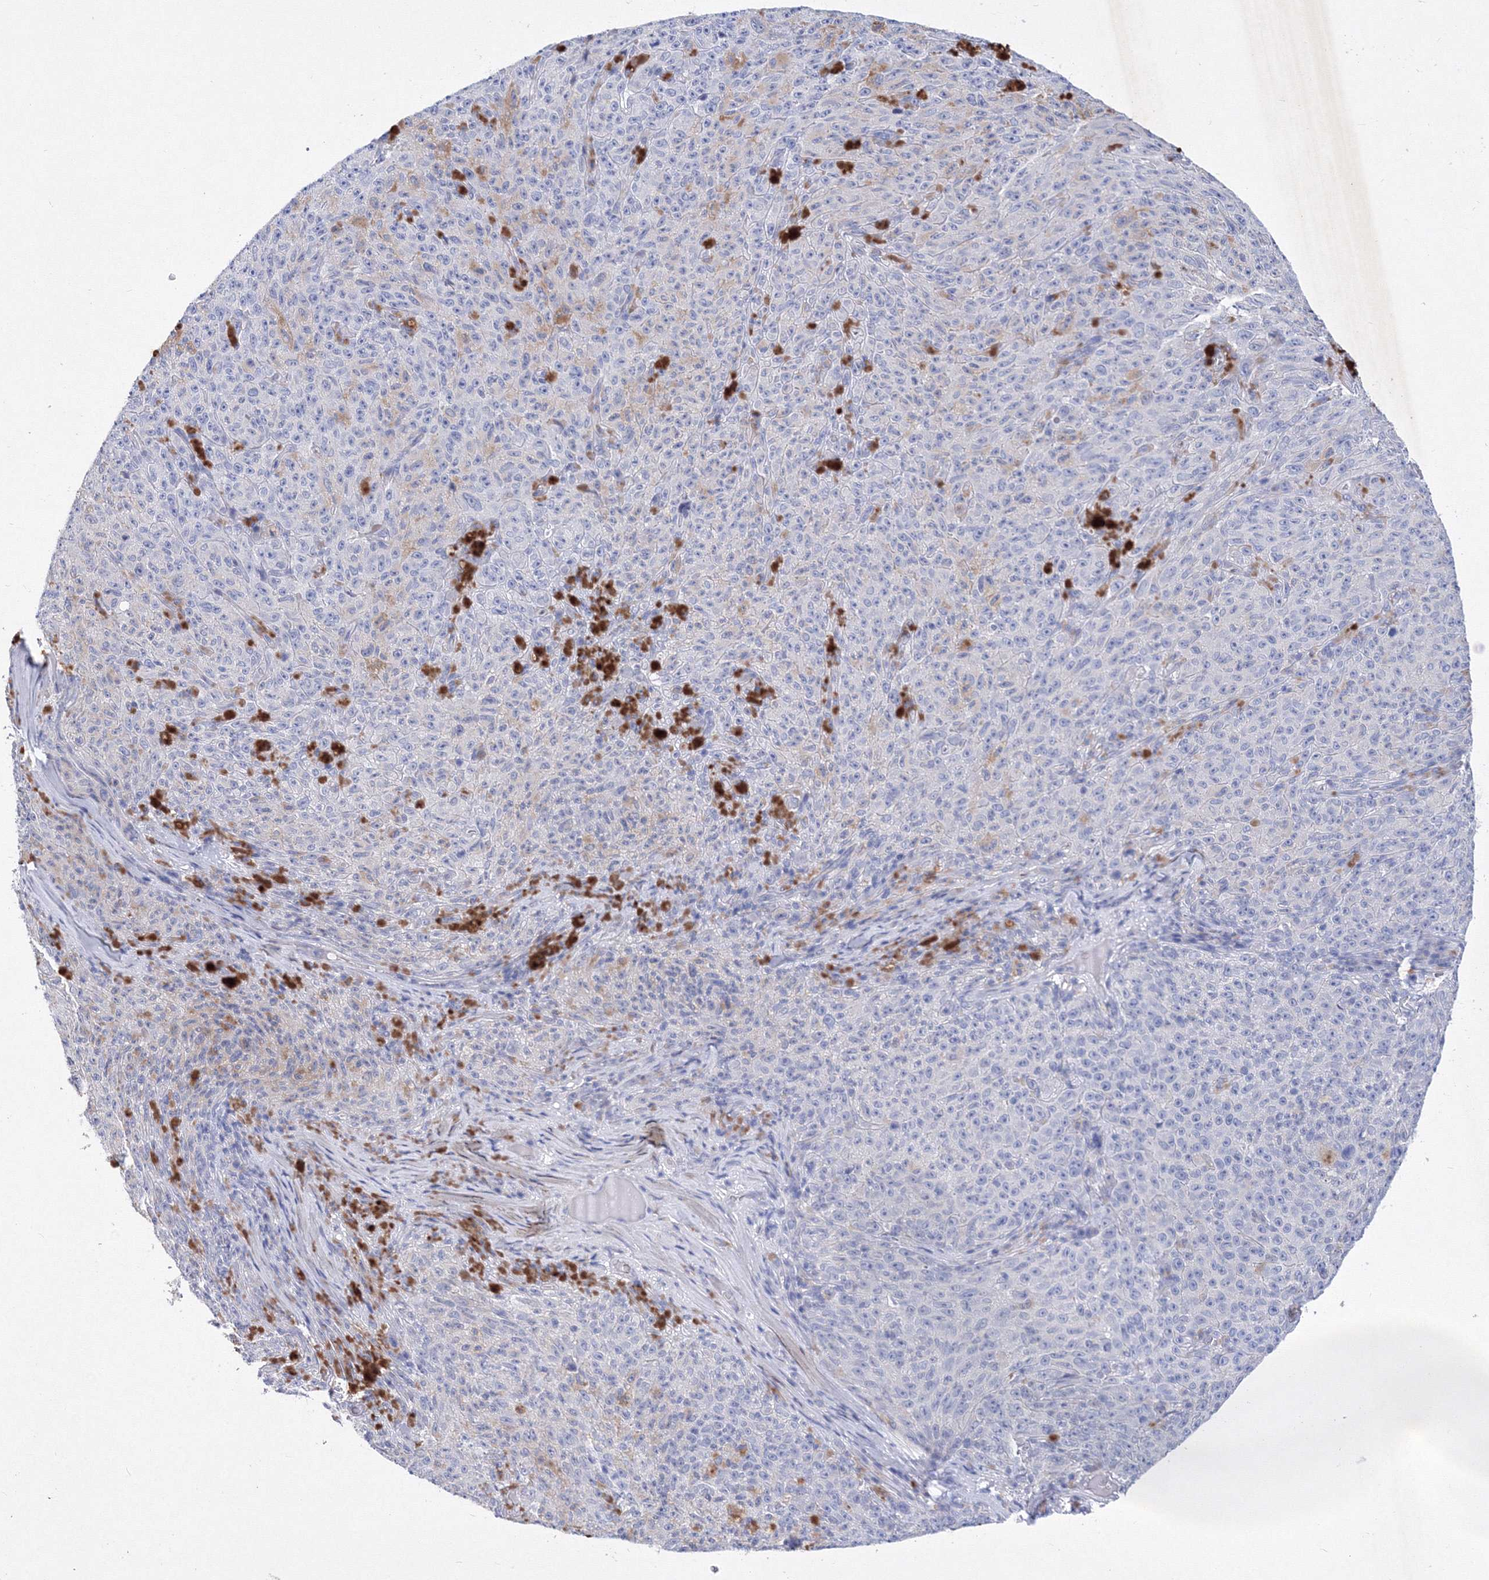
{"staining": {"intensity": "negative", "quantity": "none", "location": "none"}, "tissue": "melanoma", "cell_type": "Tumor cells", "image_type": "cancer", "snomed": [{"axis": "morphology", "description": "Malignant melanoma, NOS"}, {"axis": "topography", "description": "Skin"}], "caption": "This image is of malignant melanoma stained with immunohistochemistry (IHC) to label a protein in brown with the nuclei are counter-stained blue. There is no expression in tumor cells.", "gene": "GPN1", "patient": {"sex": "female", "age": 82}}